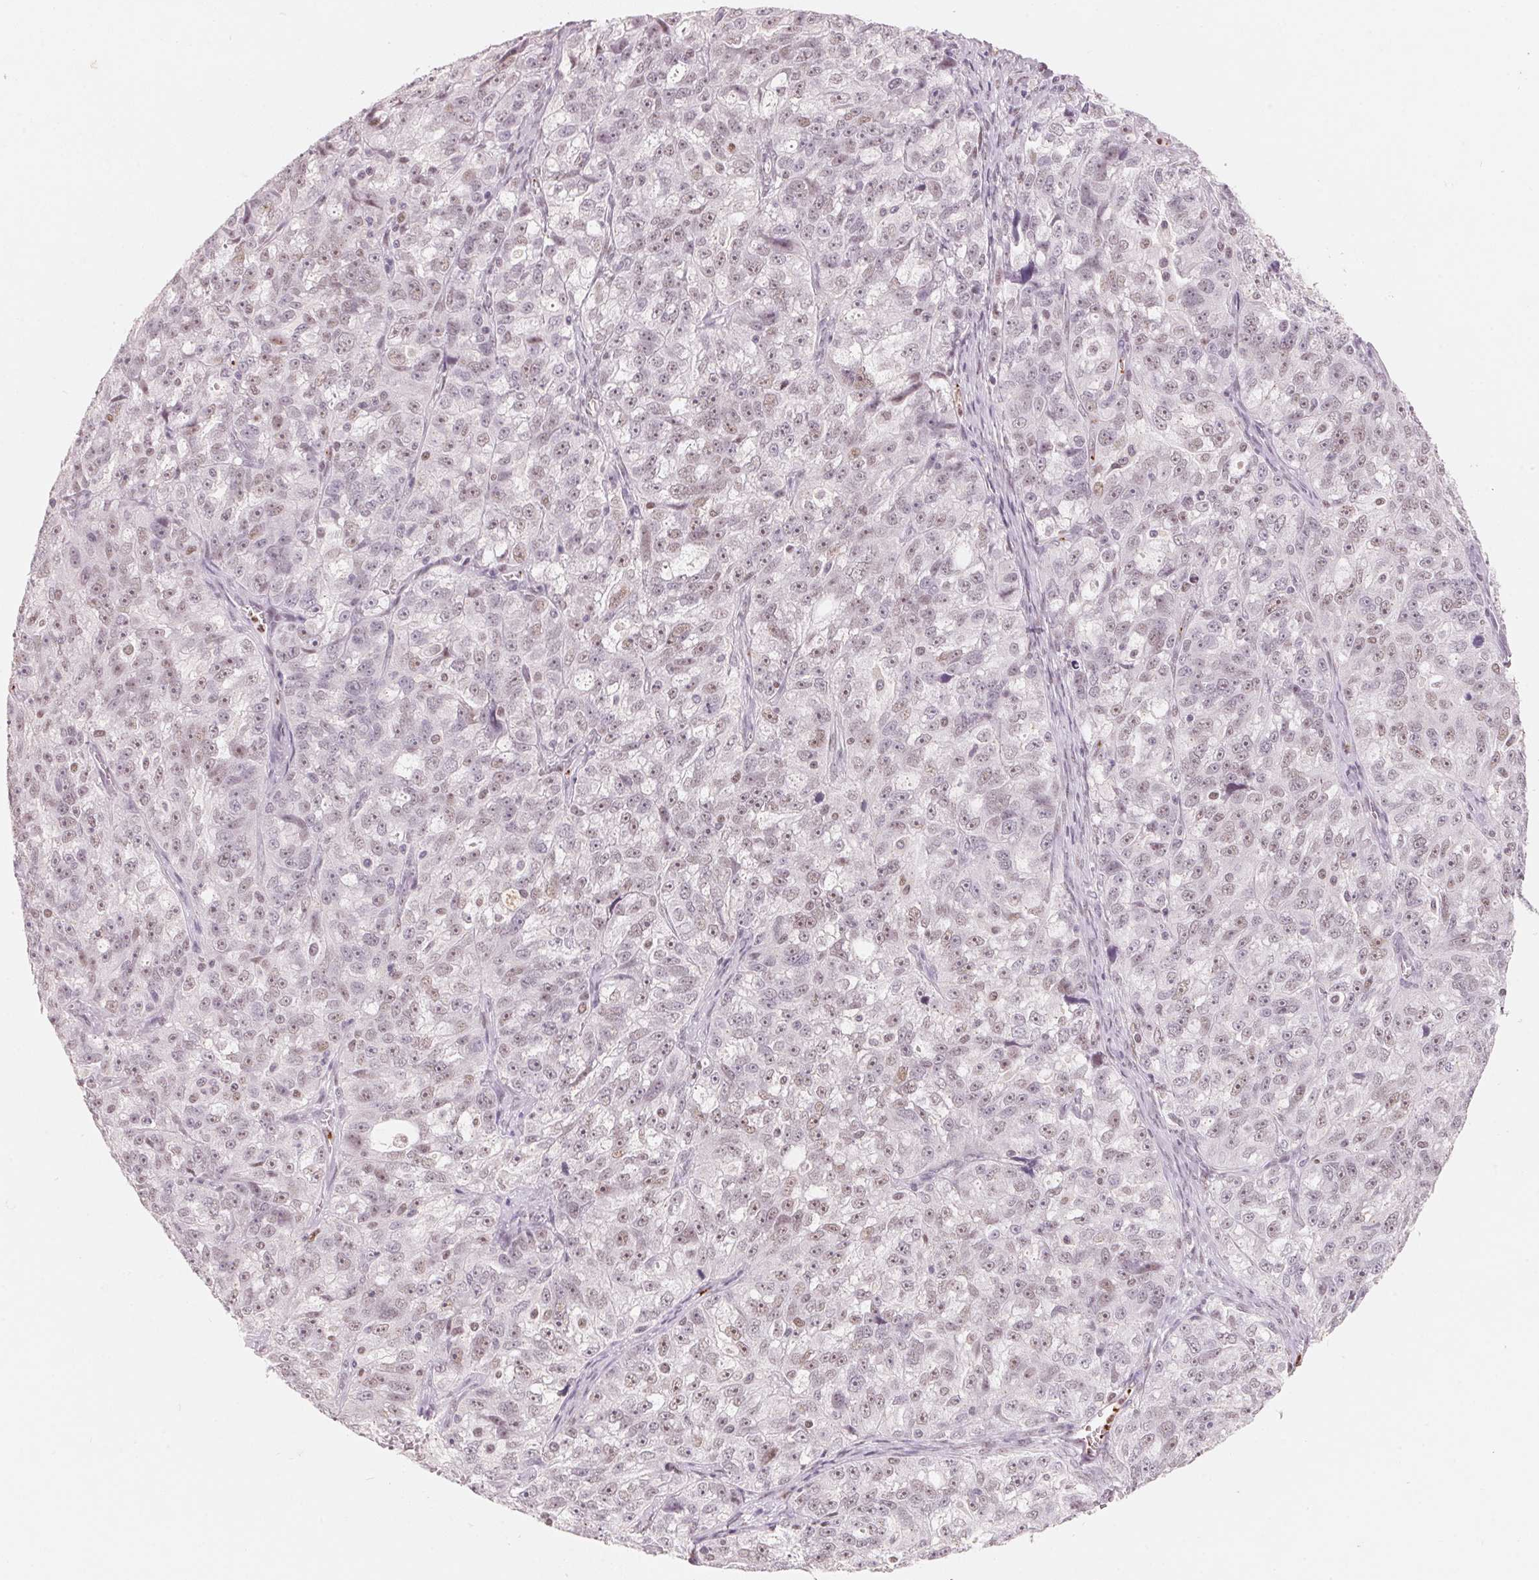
{"staining": {"intensity": "weak", "quantity": "25%-75%", "location": "nuclear"}, "tissue": "ovarian cancer", "cell_type": "Tumor cells", "image_type": "cancer", "snomed": [{"axis": "morphology", "description": "Cystadenocarcinoma, serous, NOS"}, {"axis": "topography", "description": "Ovary"}], "caption": "Brown immunohistochemical staining in ovarian serous cystadenocarcinoma displays weak nuclear staining in about 25%-75% of tumor cells.", "gene": "ARHGAP22", "patient": {"sex": "female", "age": 51}}